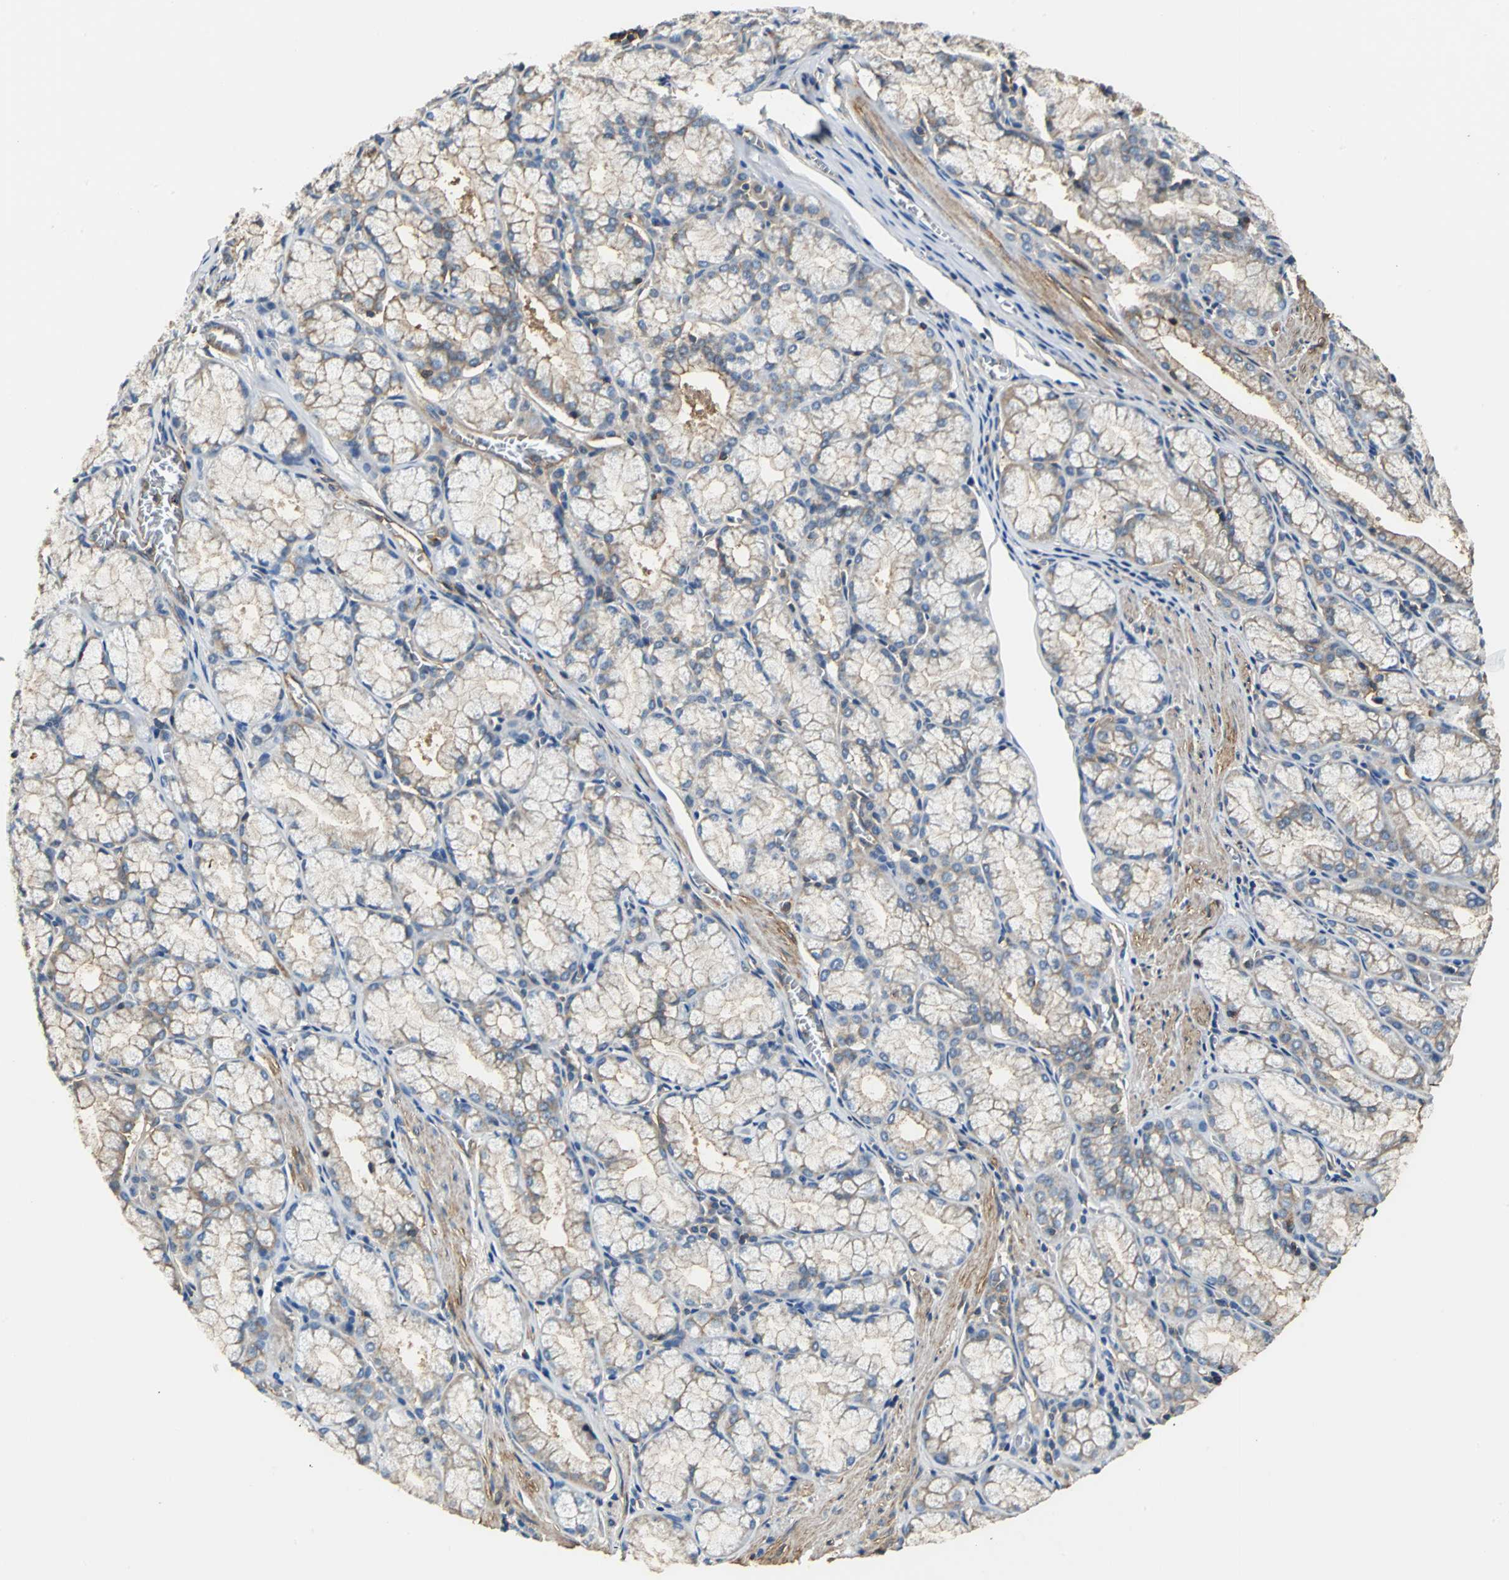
{"staining": {"intensity": "moderate", "quantity": ">75%", "location": "cytoplasmic/membranous"}, "tissue": "stomach", "cell_type": "Glandular cells", "image_type": "normal", "snomed": [{"axis": "morphology", "description": "Normal tissue, NOS"}, {"axis": "topography", "description": "Stomach, lower"}], "caption": "Brown immunohistochemical staining in normal human stomach exhibits moderate cytoplasmic/membranous staining in approximately >75% of glandular cells.", "gene": "PARVA", "patient": {"sex": "male", "age": 56}}